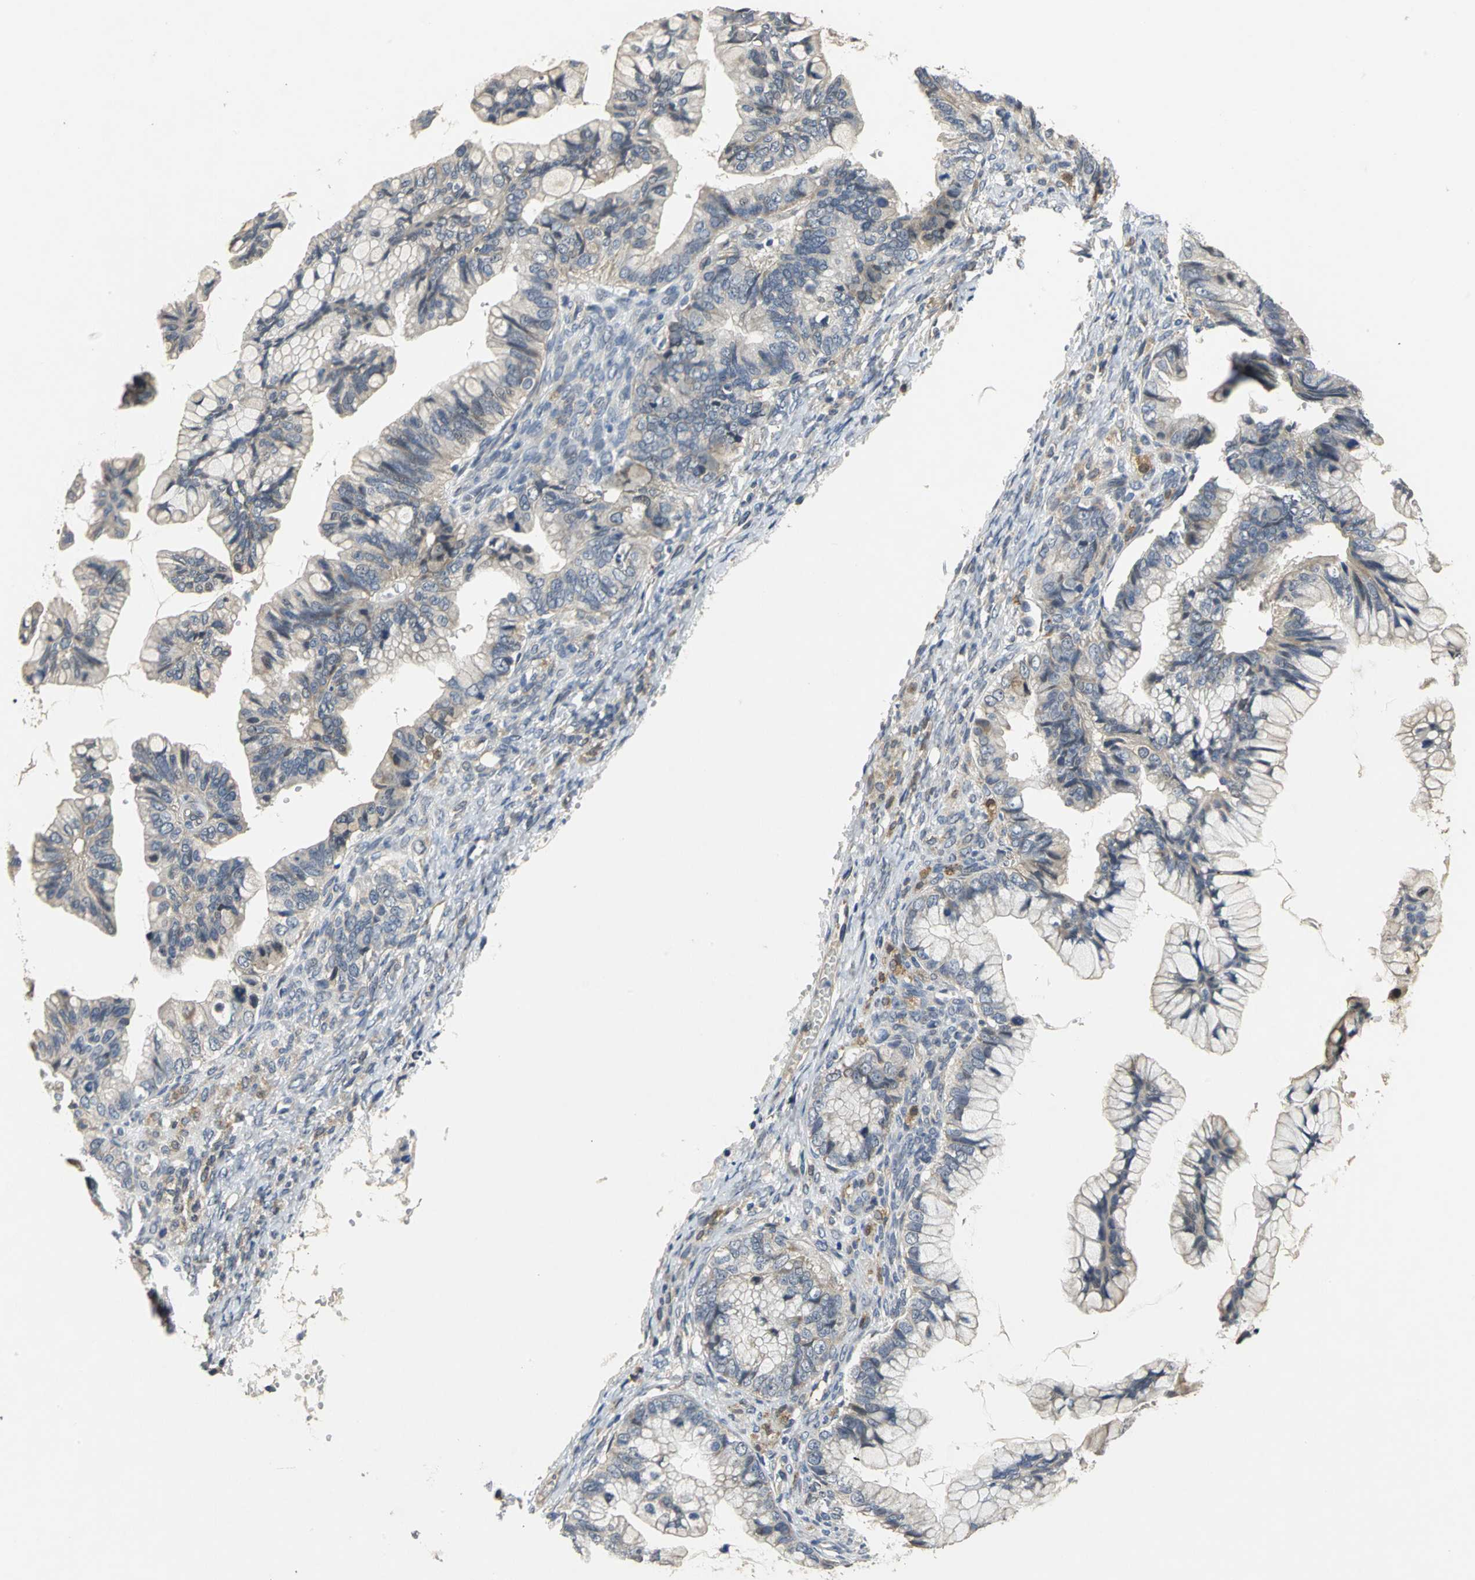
{"staining": {"intensity": "weak", "quantity": "<25%", "location": "cytoplasmic/membranous"}, "tissue": "ovarian cancer", "cell_type": "Tumor cells", "image_type": "cancer", "snomed": [{"axis": "morphology", "description": "Cystadenocarcinoma, mucinous, NOS"}, {"axis": "topography", "description": "Ovary"}], "caption": "The image demonstrates no staining of tumor cells in ovarian mucinous cystadenocarcinoma.", "gene": "IL17RB", "patient": {"sex": "female", "age": 36}}